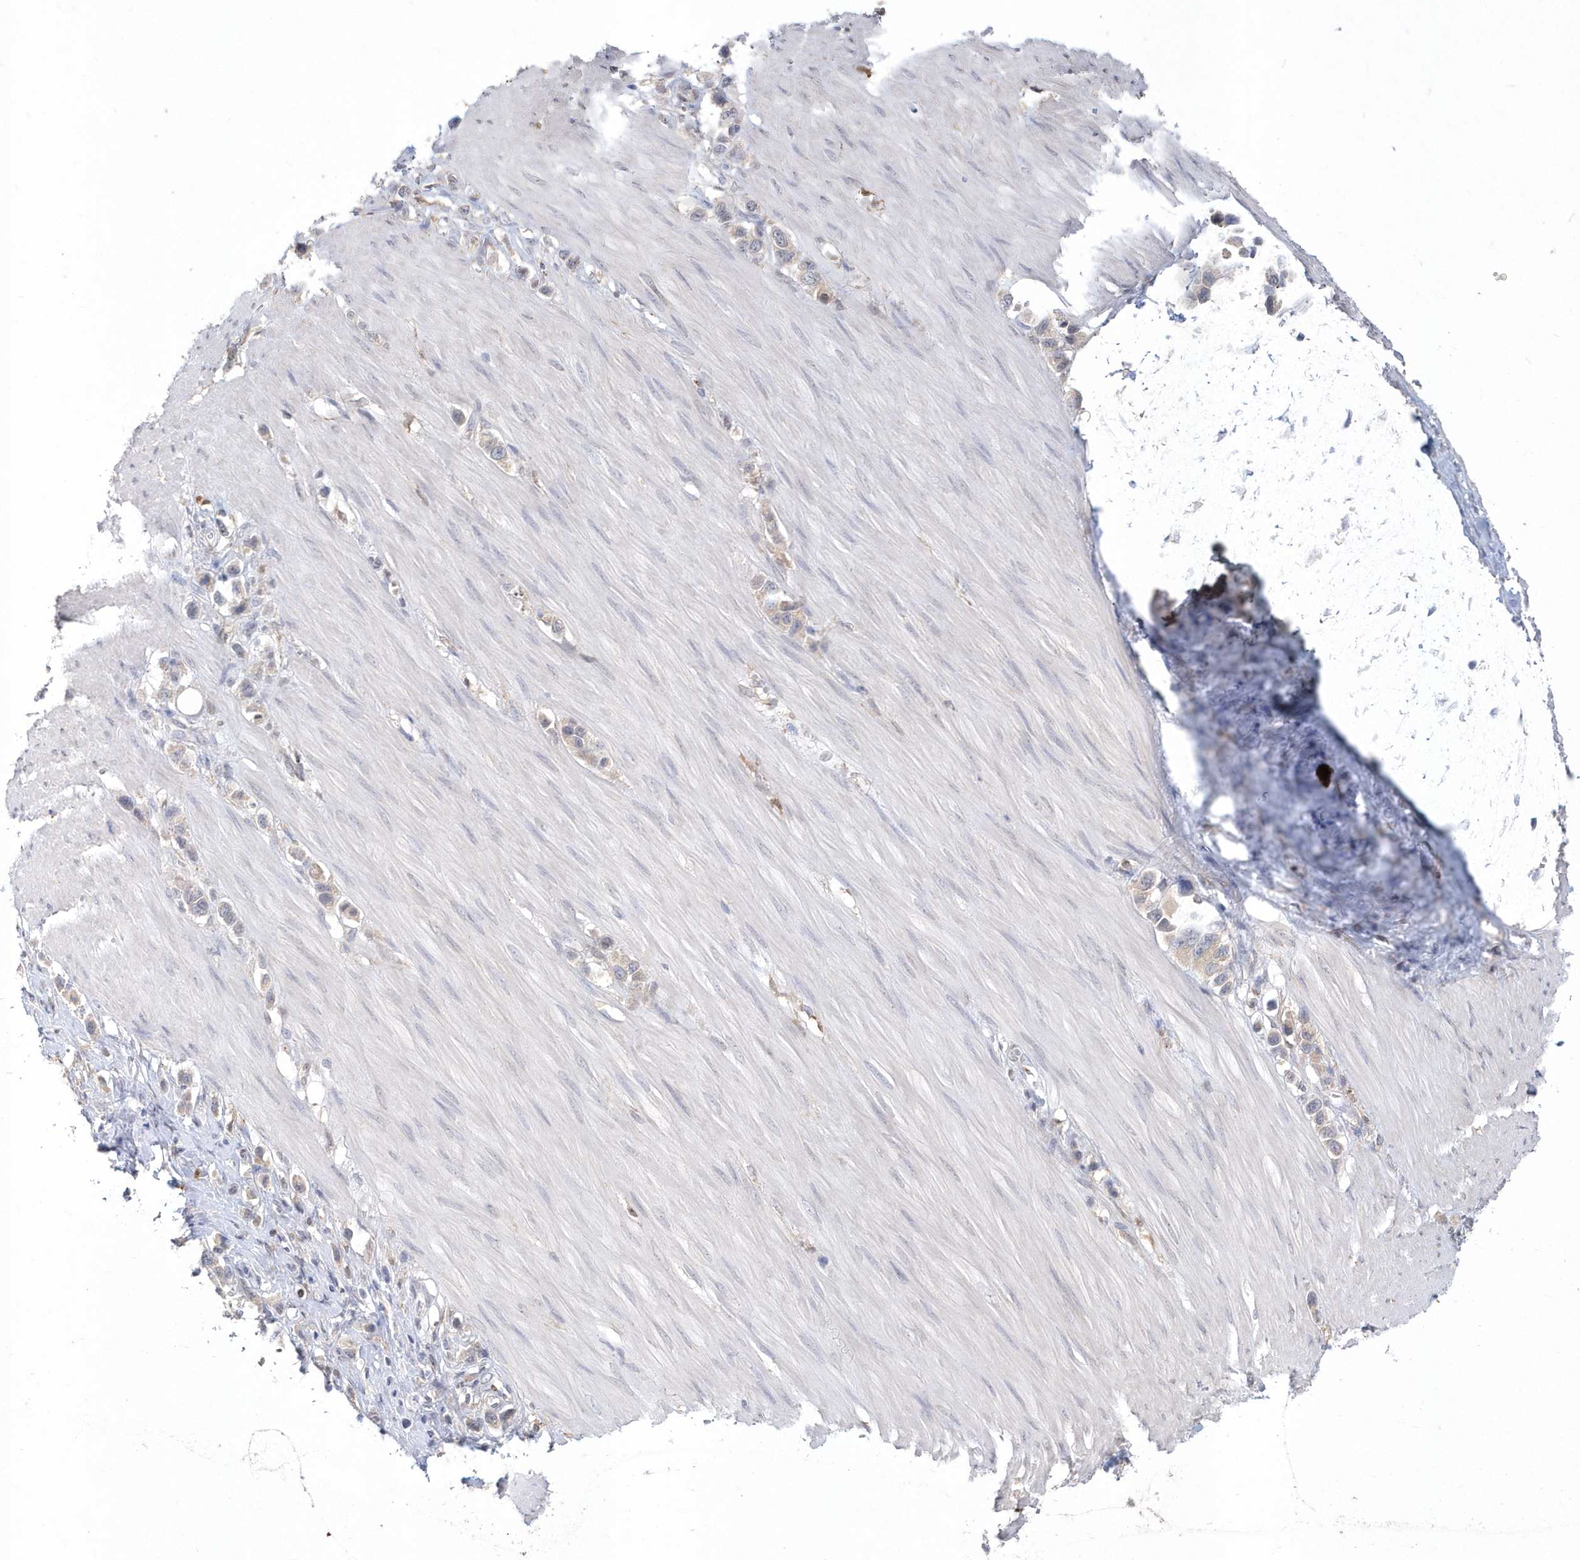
{"staining": {"intensity": "negative", "quantity": "none", "location": "none"}, "tissue": "stomach cancer", "cell_type": "Tumor cells", "image_type": "cancer", "snomed": [{"axis": "morphology", "description": "Adenocarcinoma, NOS"}, {"axis": "topography", "description": "Stomach"}], "caption": "The micrograph exhibits no significant expression in tumor cells of stomach cancer.", "gene": "TSPEAR", "patient": {"sex": "female", "age": 65}}